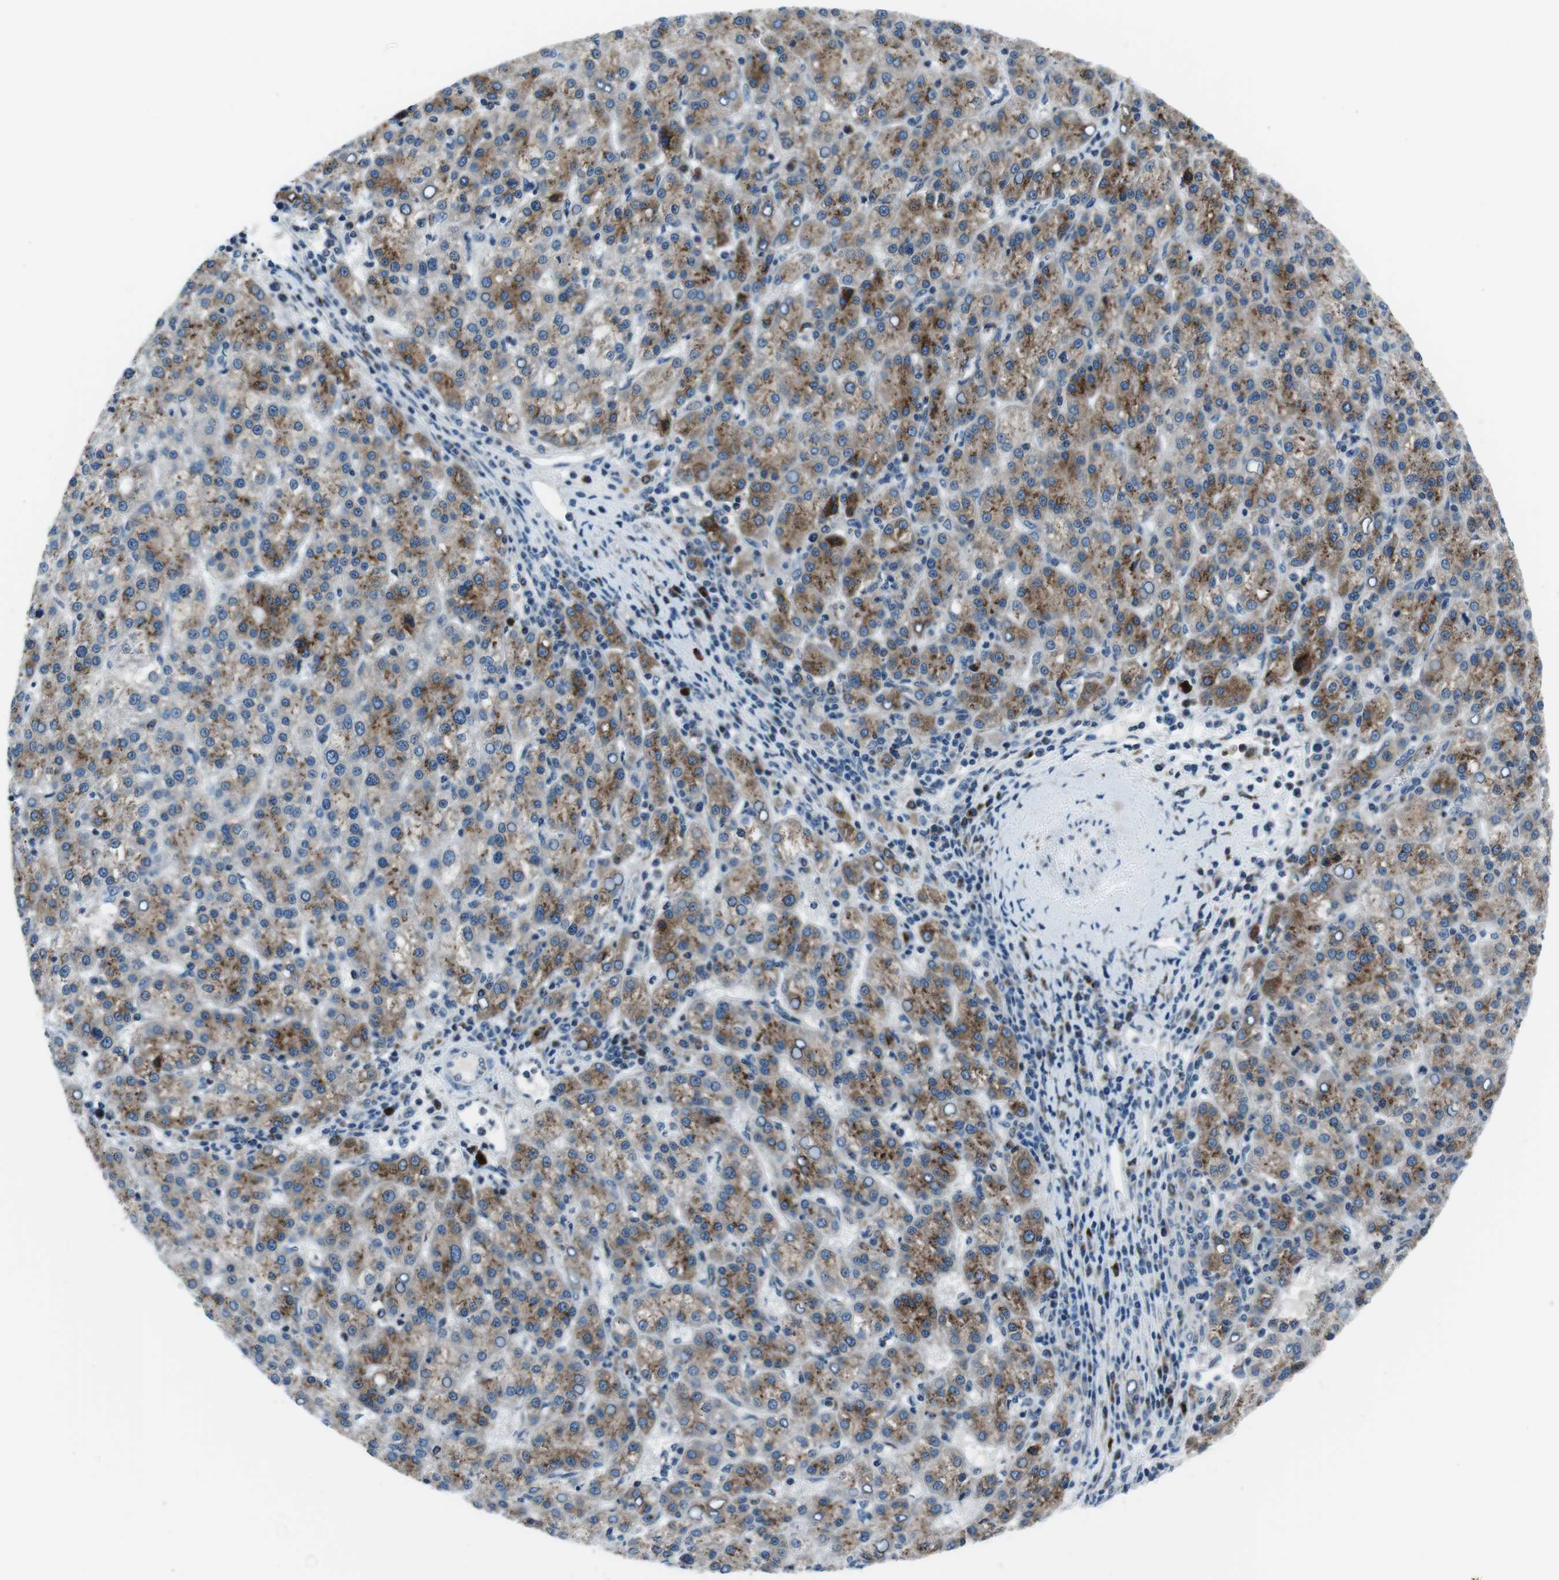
{"staining": {"intensity": "moderate", "quantity": ">75%", "location": "cytoplasmic/membranous"}, "tissue": "liver cancer", "cell_type": "Tumor cells", "image_type": "cancer", "snomed": [{"axis": "morphology", "description": "Carcinoma, Hepatocellular, NOS"}, {"axis": "topography", "description": "Liver"}], "caption": "Hepatocellular carcinoma (liver) tissue shows moderate cytoplasmic/membranous staining in approximately >75% of tumor cells The staining was performed using DAB, with brown indicating positive protein expression. Nuclei are stained blue with hematoxylin.", "gene": "NUCB2", "patient": {"sex": "female", "age": 58}}